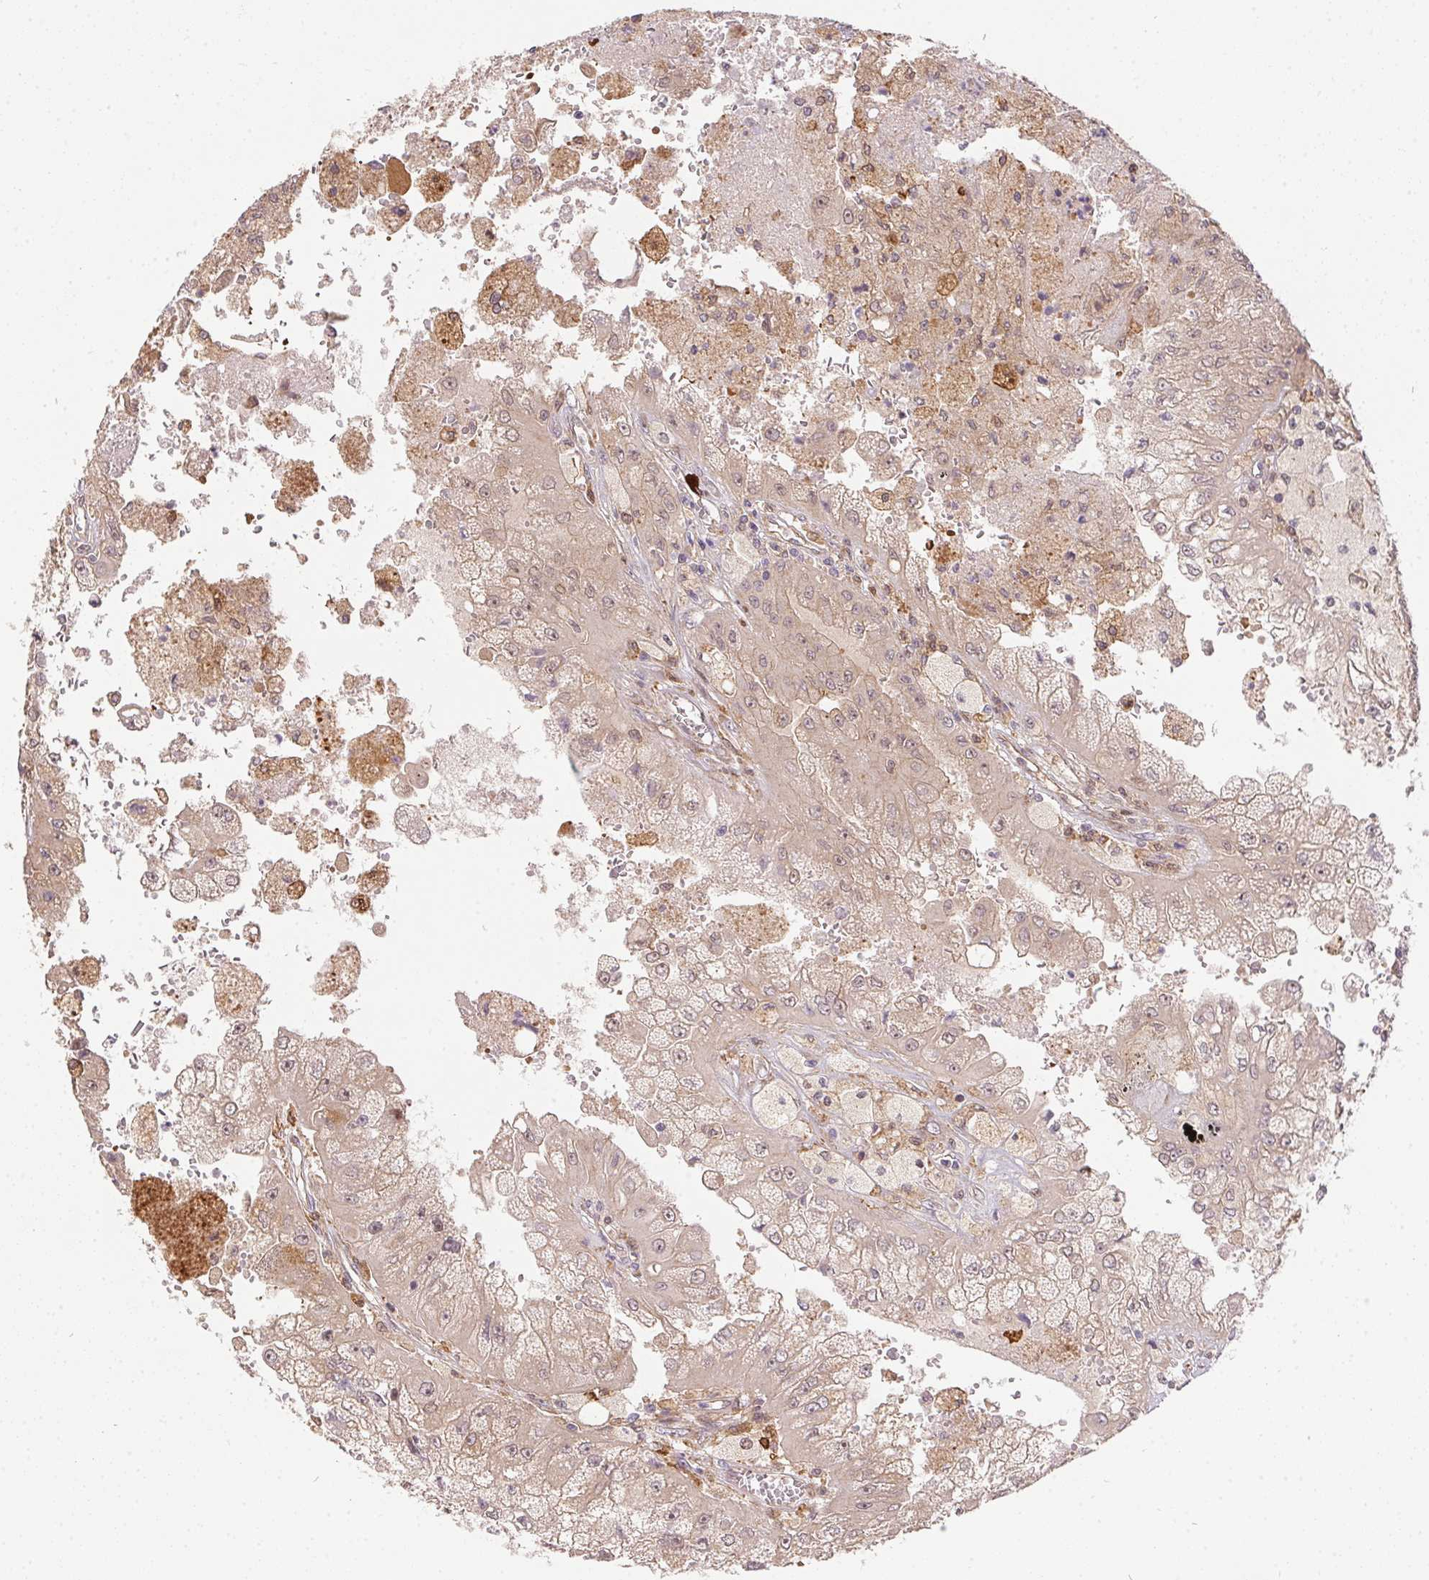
{"staining": {"intensity": "weak", "quantity": ">75%", "location": "cytoplasmic/membranous,nuclear"}, "tissue": "renal cancer", "cell_type": "Tumor cells", "image_type": "cancer", "snomed": [{"axis": "morphology", "description": "Adenocarcinoma, NOS"}, {"axis": "topography", "description": "Kidney"}], "caption": "A low amount of weak cytoplasmic/membranous and nuclear positivity is seen in approximately >75% of tumor cells in renal cancer tissue. The staining was performed using DAB, with brown indicating positive protein expression. Nuclei are stained blue with hematoxylin.", "gene": "NUDT16", "patient": {"sex": "male", "age": 58}}